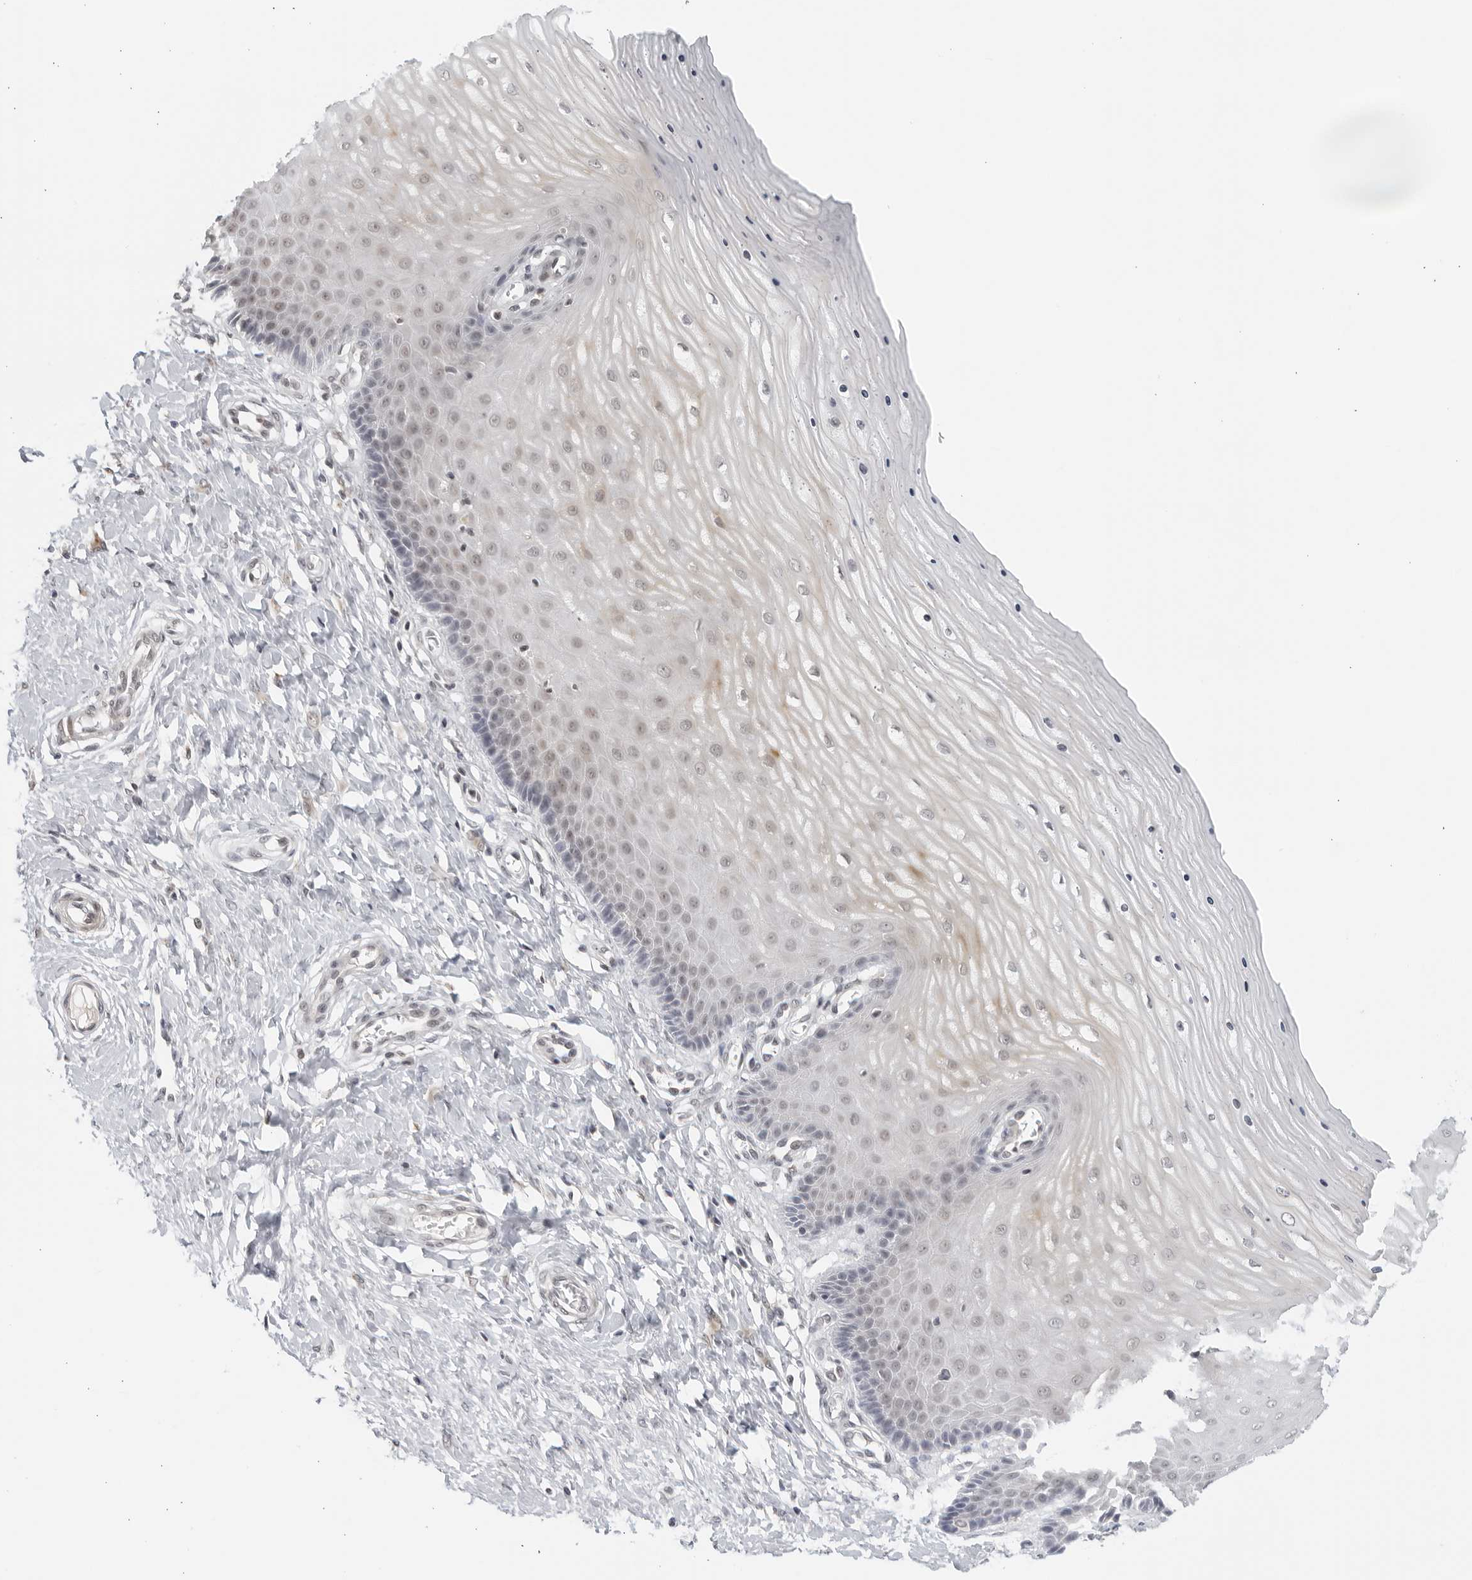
{"staining": {"intensity": "negative", "quantity": "none", "location": "none"}, "tissue": "cervix", "cell_type": "Glandular cells", "image_type": "normal", "snomed": [{"axis": "morphology", "description": "Normal tissue, NOS"}, {"axis": "topography", "description": "Cervix"}], "caption": "Glandular cells are negative for brown protein staining in benign cervix. (DAB (3,3'-diaminobenzidine) immunohistochemistry (IHC), high magnification).", "gene": "RAB11FIP3", "patient": {"sex": "female", "age": 55}}